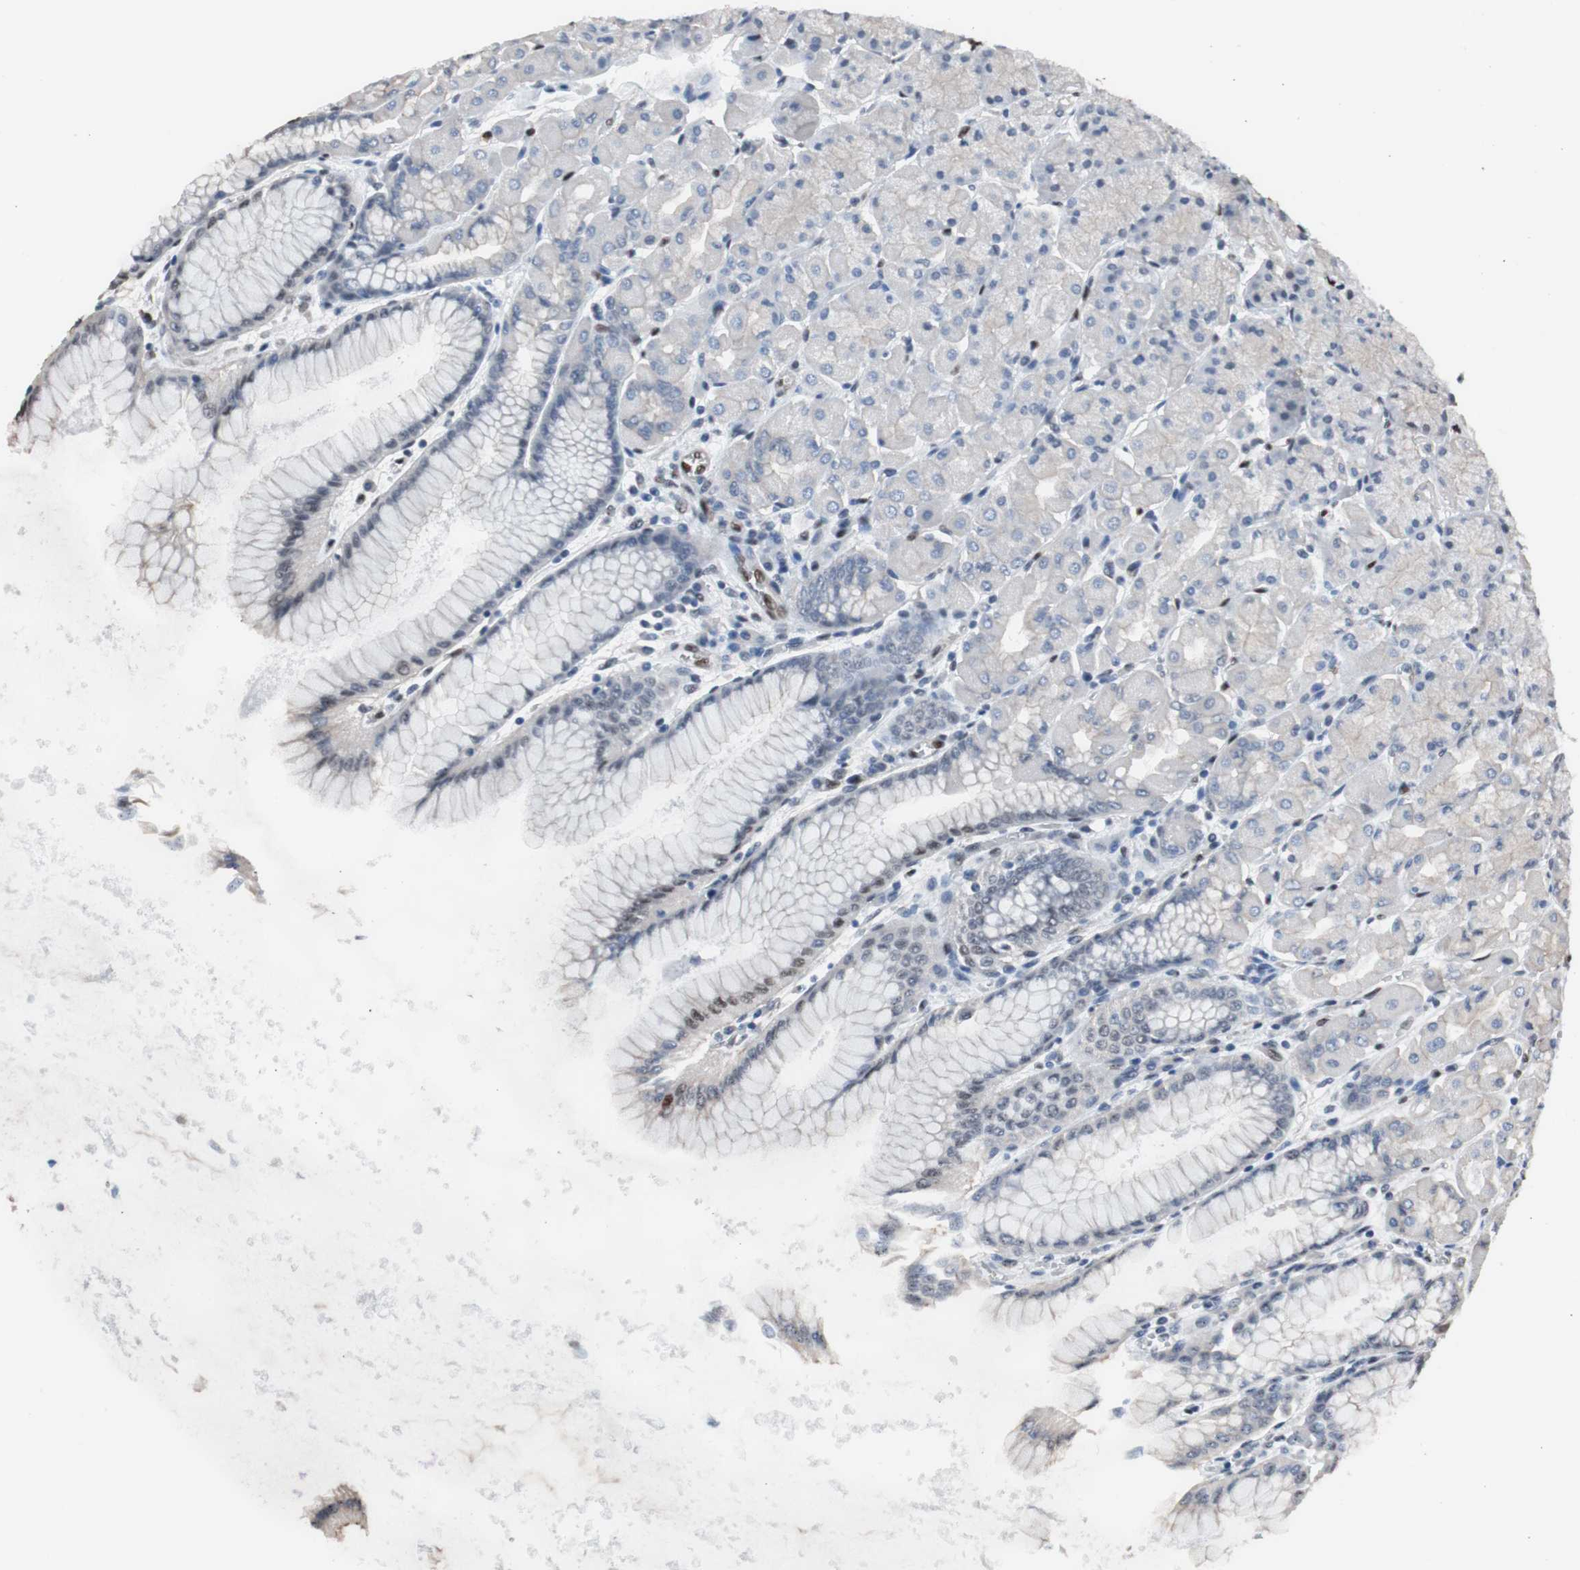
{"staining": {"intensity": "moderate", "quantity": "<25%", "location": "nuclear"}, "tissue": "stomach", "cell_type": "Glandular cells", "image_type": "normal", "snomed": [{"axis": "morphology", "description": "Normal tissue, NOS"}, {"axis": "topography", "description": "Stomach, upper"}], "caption": "IHC staining of unremarkable stomach, which reveals low levels of moderate nuclear expression in about <25% of glandular cells indicating moderate nuclear protein positivity. The staining was performed using DAB (3,3'-diaminobenzidine) (brown) for protein detection and nuclei were counterstained in hematoxylin (blue).", "gene": "PML", "patient": {"sex": "female", "age": 56}}